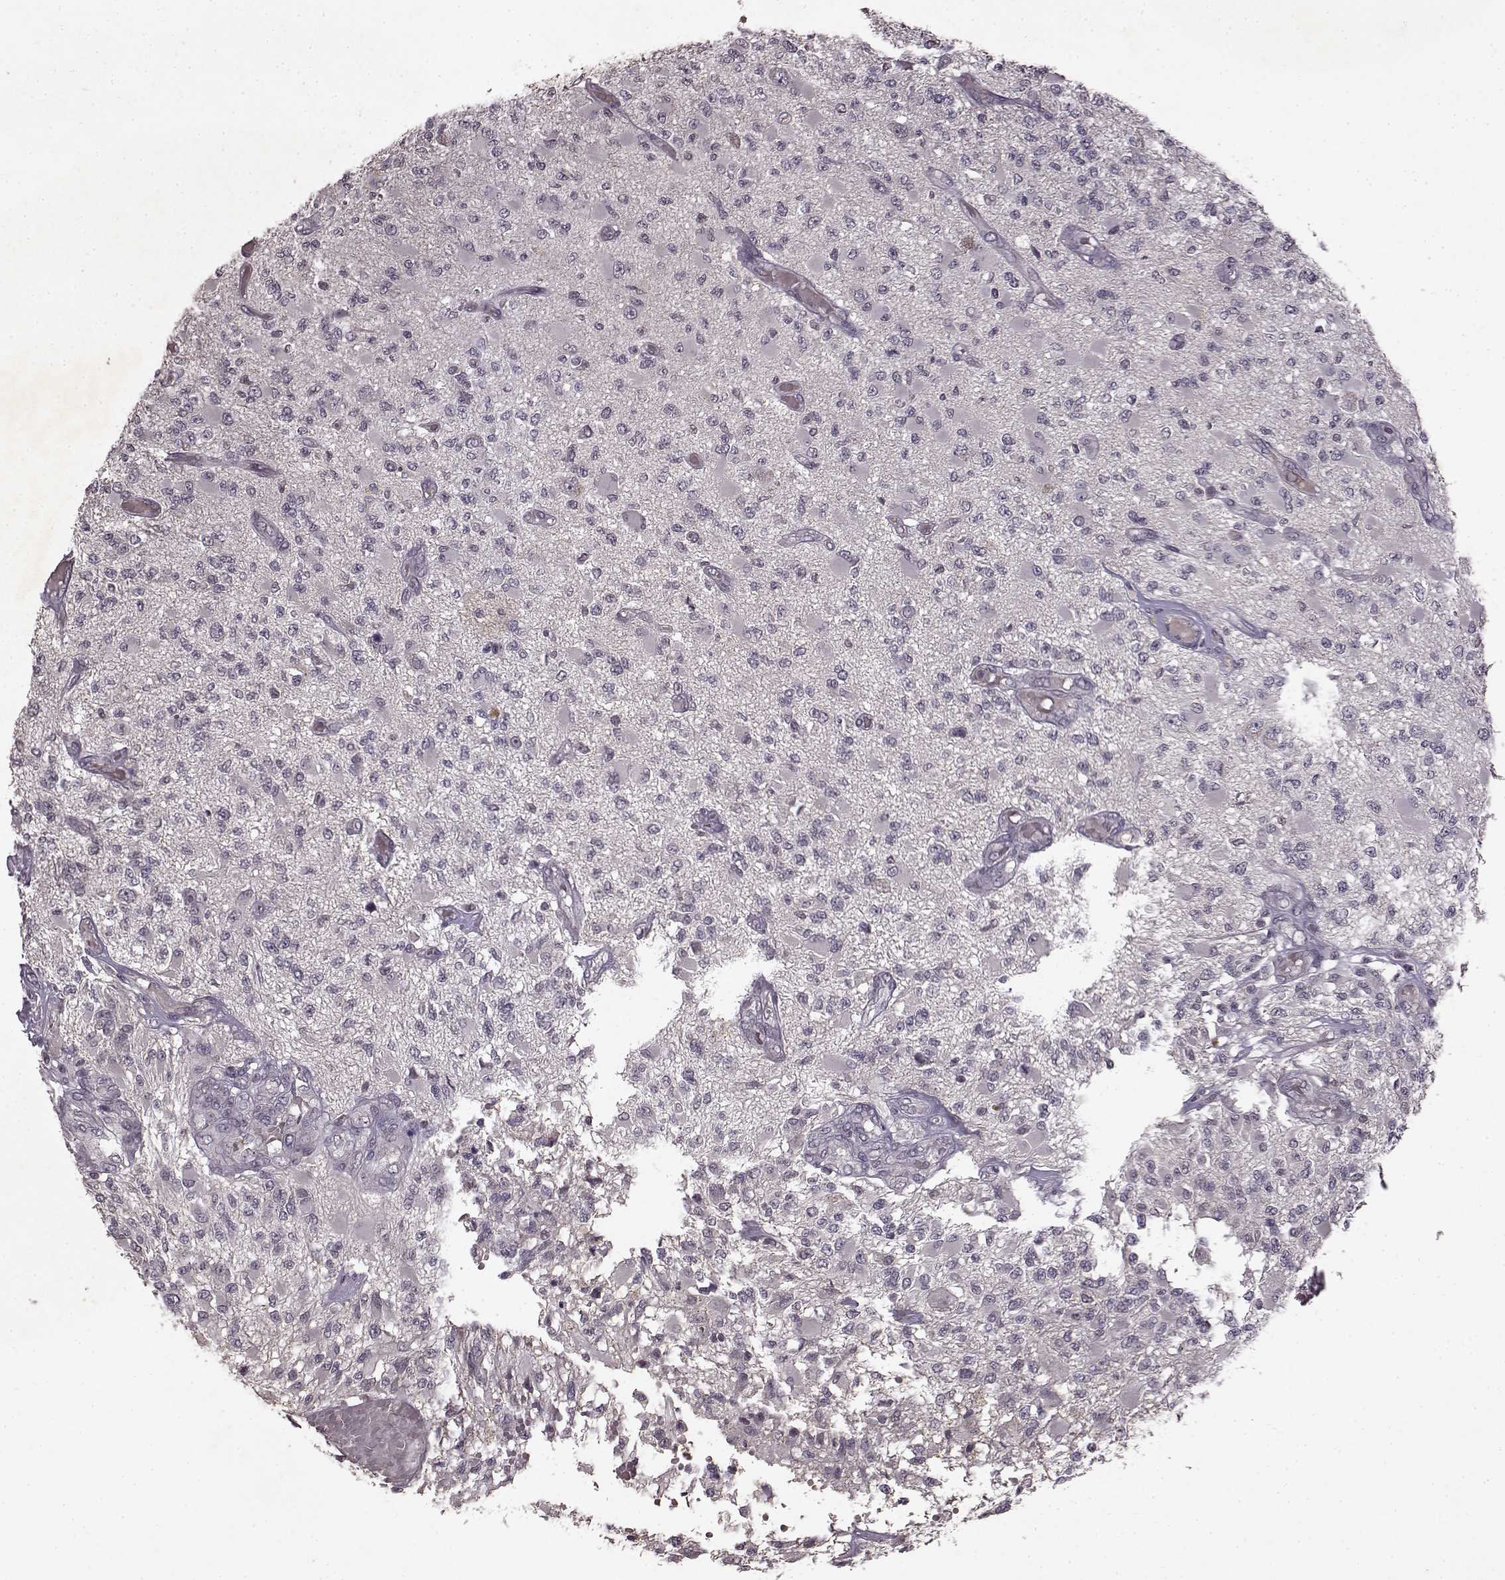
{"staining": {"intensity": "negative", "quantity": "none", "location": "none"}, "tissue": "glioma", "cell_type": "Tumor cells", "image_type": "cancer", "snomed": [{"axis": "morphology", "description": "Glioma, malignant, High grade"}, {"axis": "topography", "description": "Brain"}], "caption": "Malignant high-grade glioma was stained to show a protein in brown. There is no significant staining in tumor cells. (DAB (3,3'-diaminobenzidine) immunohistochemistry visualized using brightfield microscopy, high magnification).", "gene": "LHB", "patient": {"sex": "female", "age": 63}}